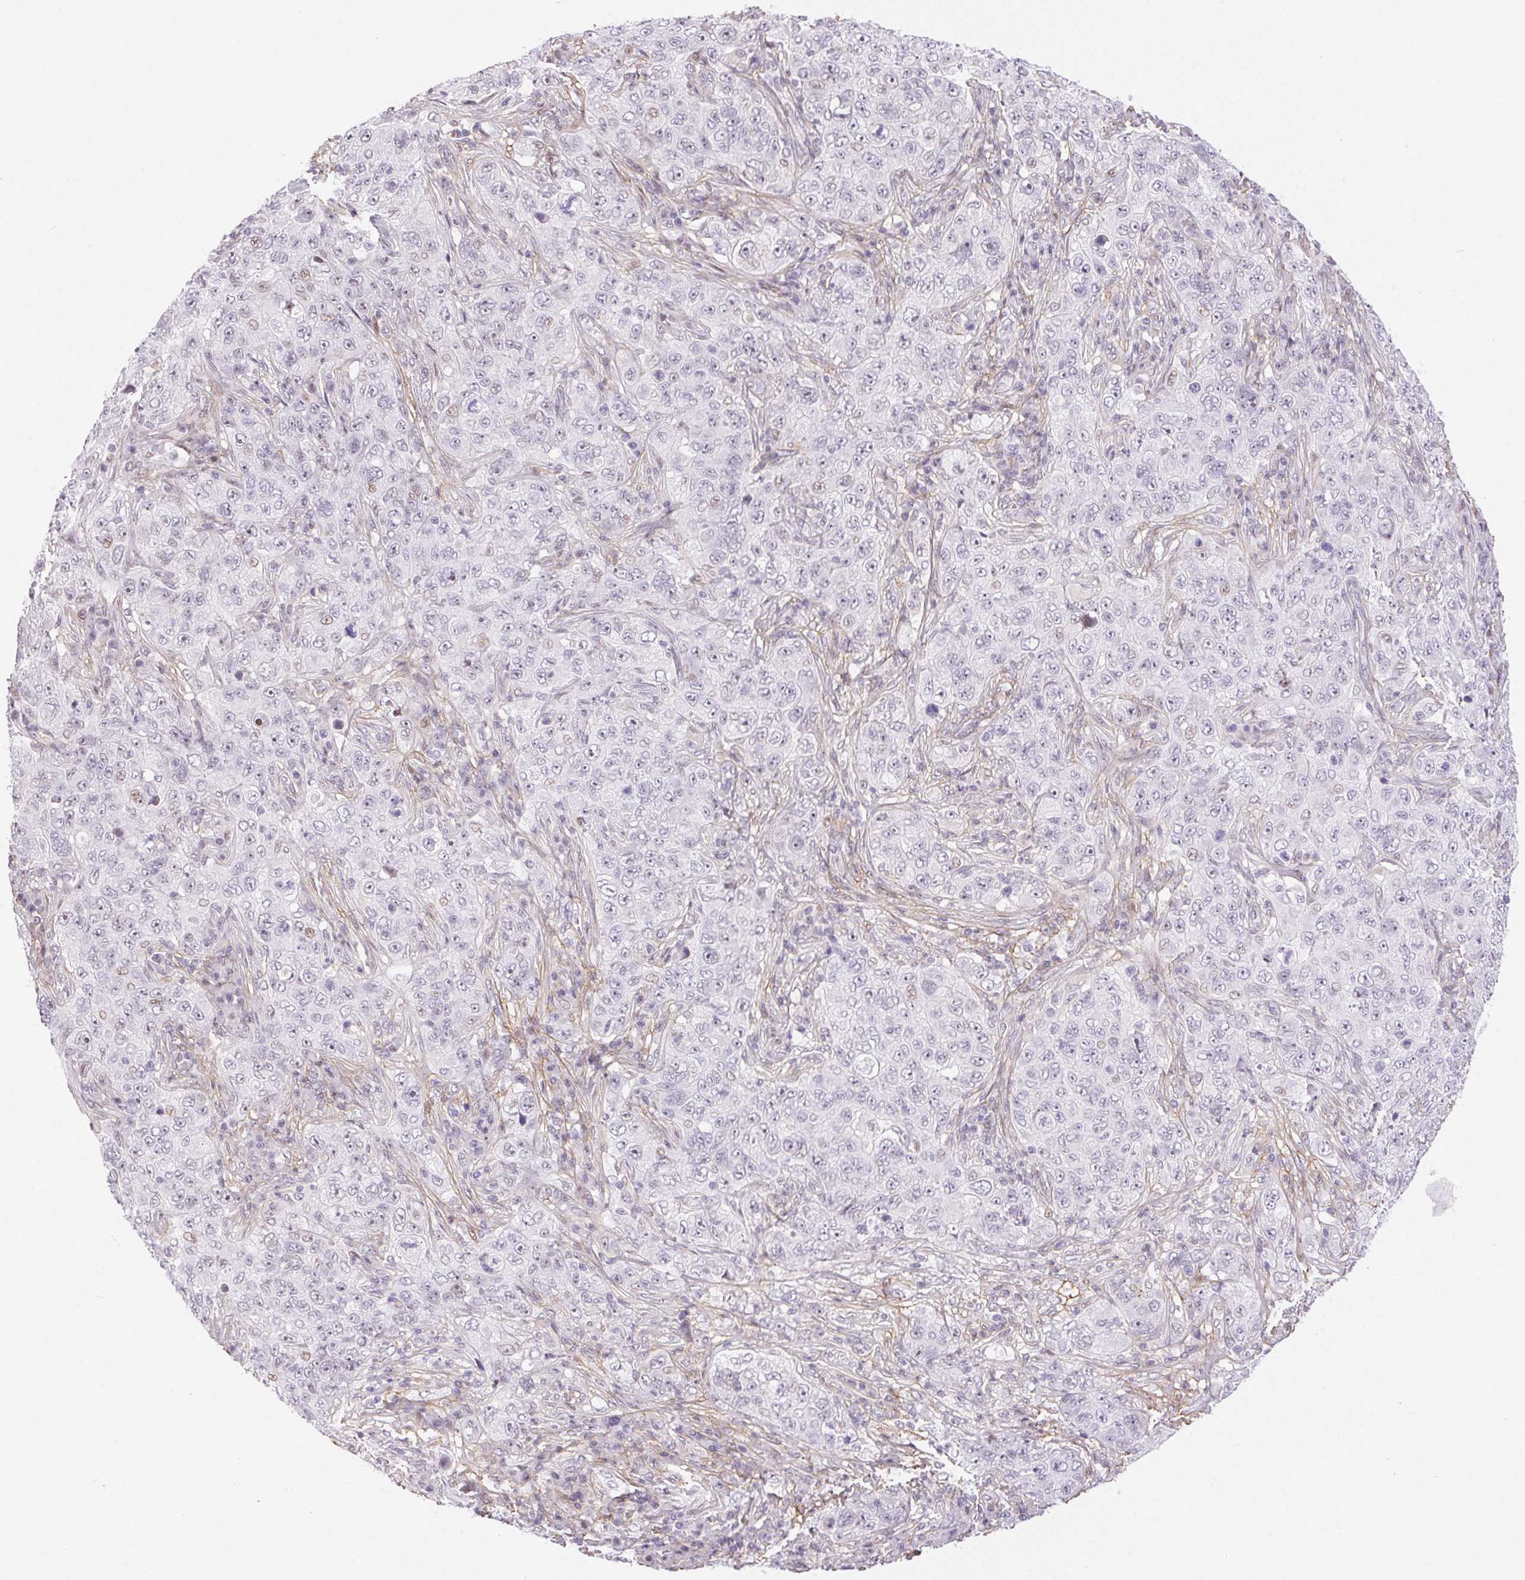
{"staining": {"intensity": "moderate", "quantity": "<25%", "location": "nuclear"}, "tissue": "pancreatic cancer", "cell_type": "Tumor cells", "image_type": "cancer", "snomed": [{"axis": "morphology", "description": "Adenocarcinoma, NOS"}, {"axis": "topography", "description": "Pancreas"}], "caption": "Brown immunohistochemical staining in pancreatic cancer reveals moderate nuclear expression in approximately <25% of tumor cells.", "gene": "PDZD2", "patient": {"sex": "male", "age": 68}}